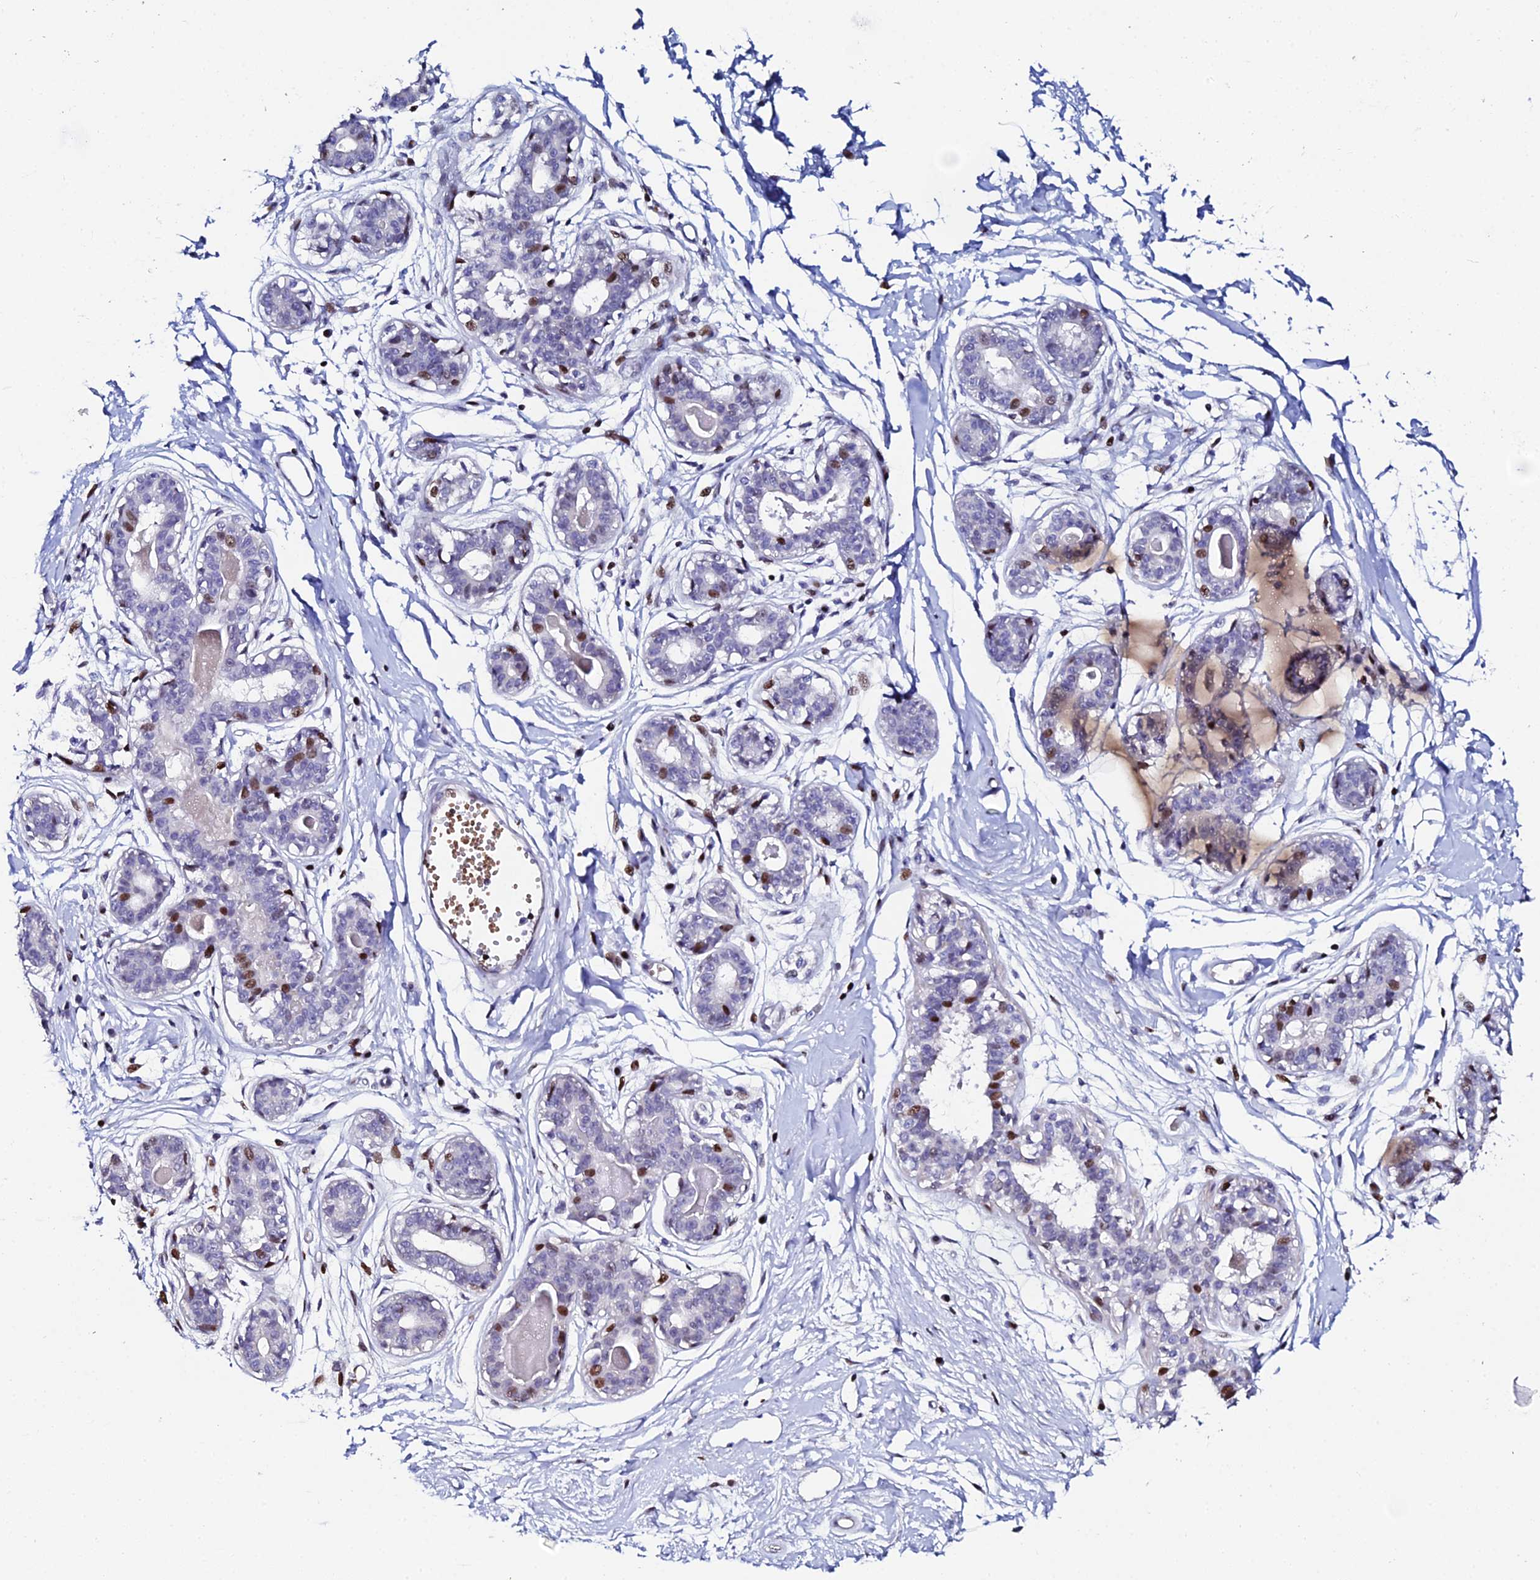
{"staining": {"intensity": "moderate", "quantity": ">75%", "location": "nuclear"}, "tissue": "breast", "cell_type": "Adipocytes", "image_type": "normal", "snomed": [{"axis": "morphology", "description": "Normal tissue, NOS"}, {"axis": "topography", "description": "Breast"}], "caption": "Protein positivity by immunohistochemistry (IHC) demonstrates moderate nuclear positivity in about >75% of adipocytes in benign breast.", "gene": "MYNN", "patient": {"sex": "female", "age": 45}}